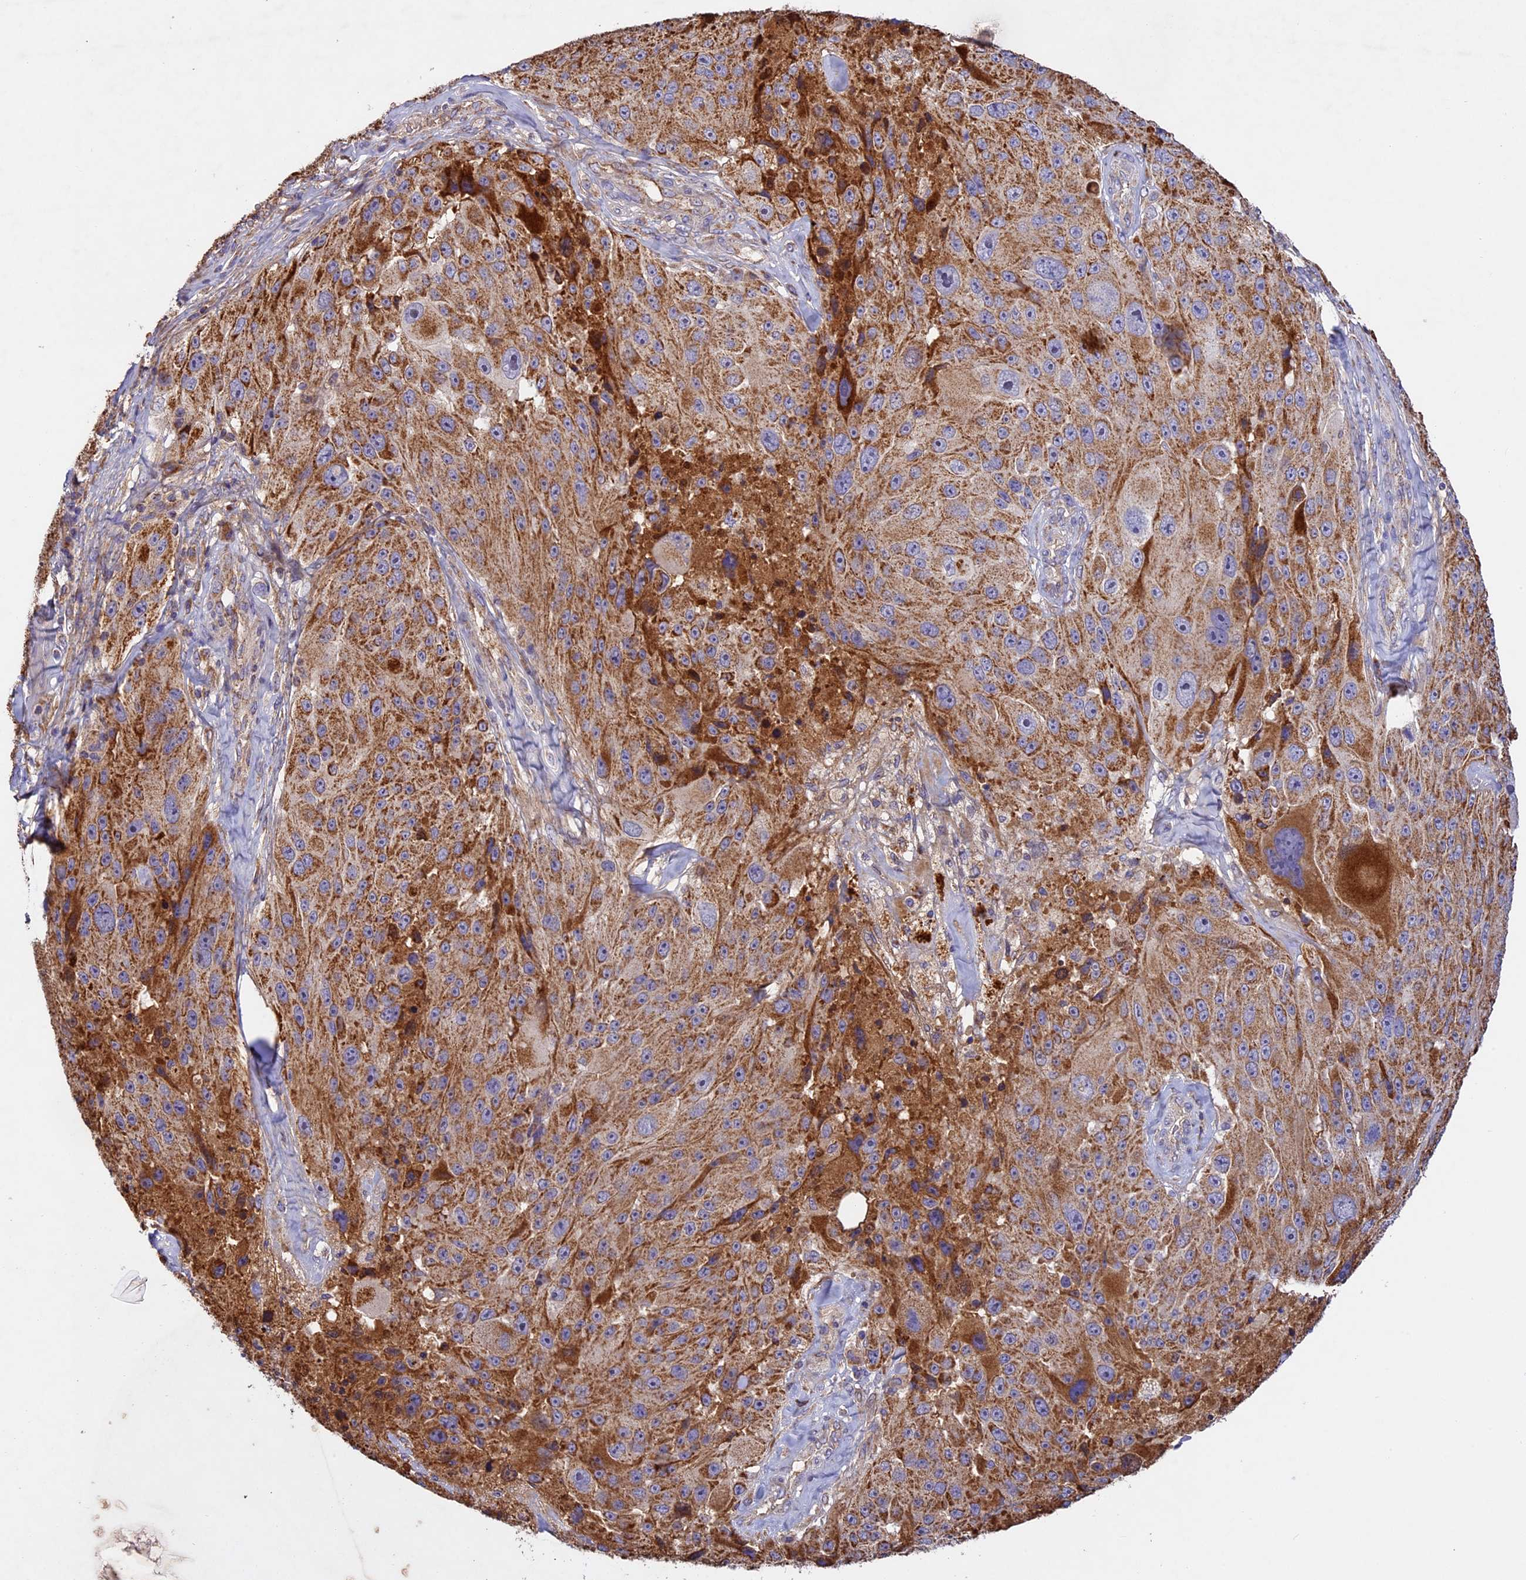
{"staining": {"intensity": "moderate", "quantity": ">75%", "location": "cytoplasmic/membranous"}, "tissue": "melanoma", "cell_type": "Tumor cells", "image_type": "cancer", "snomed": [{"axis": "morphology", "description": "Malignant melanoma, Metastatic site"}, {"axis": "topography", "description": "Lymph node"}], "caption": "Tumor cells show medium levels of moderate cytoplasmic/membranous staining in approximately >75% of cells in malignant melanoma (metastatic site).", "gene": "OCEL1", "patient": {"sex": "male", "age": 62}}